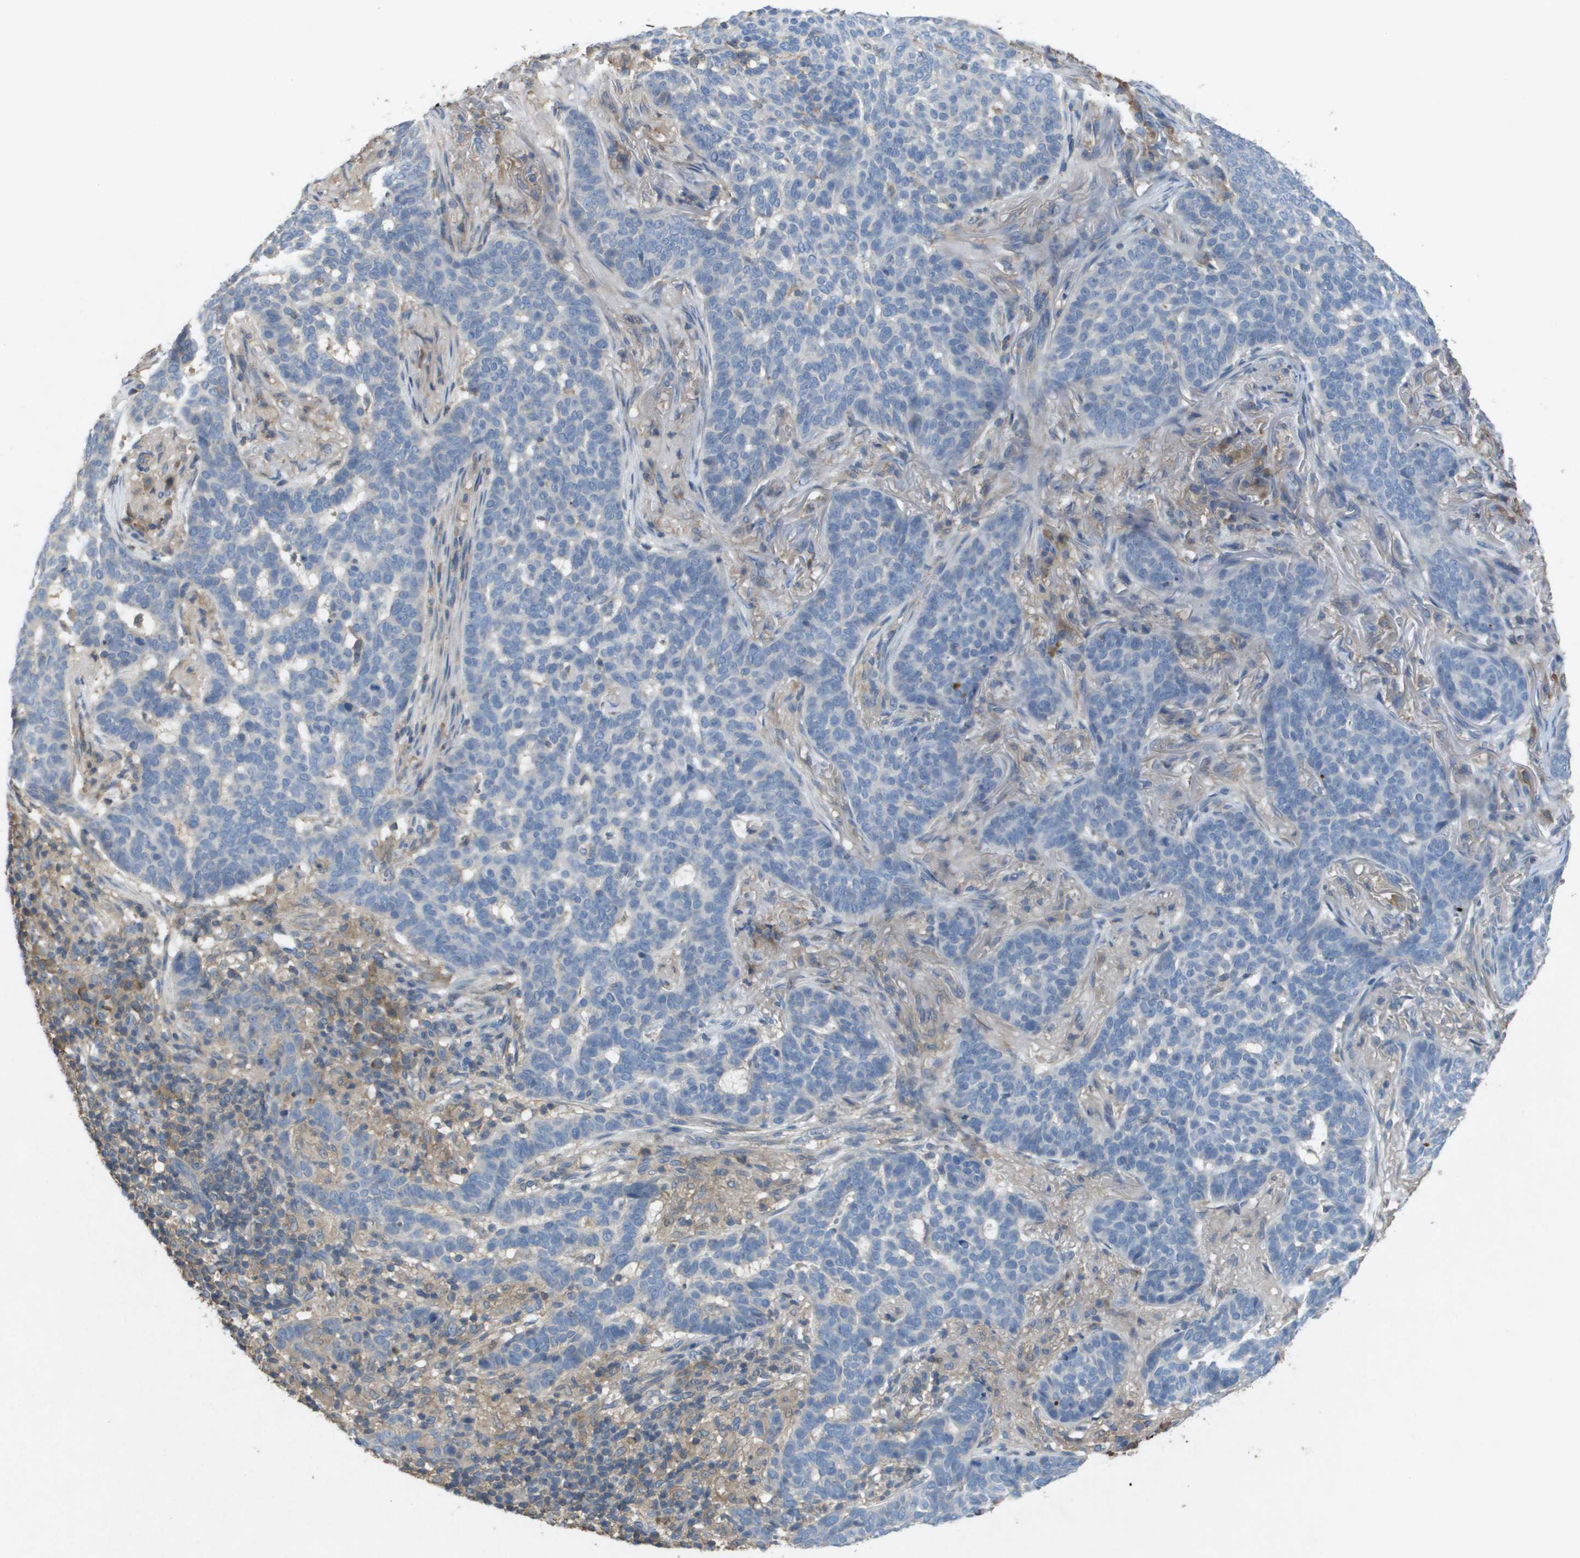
{"staining": {"intensity": "negative", "quantity": "none", "location": "none"}, "tissue": "skin cancer", "cell_type": "Tumor cells", "image_type": "cancer", "snomed": [{"axis": "morphology", "description": "Basal cell carcinoma"}, {"axis": "topography", "description": "Skin"}], "caption": "This is an immunohistochemistry photomicrograph of human skin basal cell carcinoma. There is no staining in tumor cells.", "gene": "CLCA4", "patient": {"sex": "male", "age": 85}}